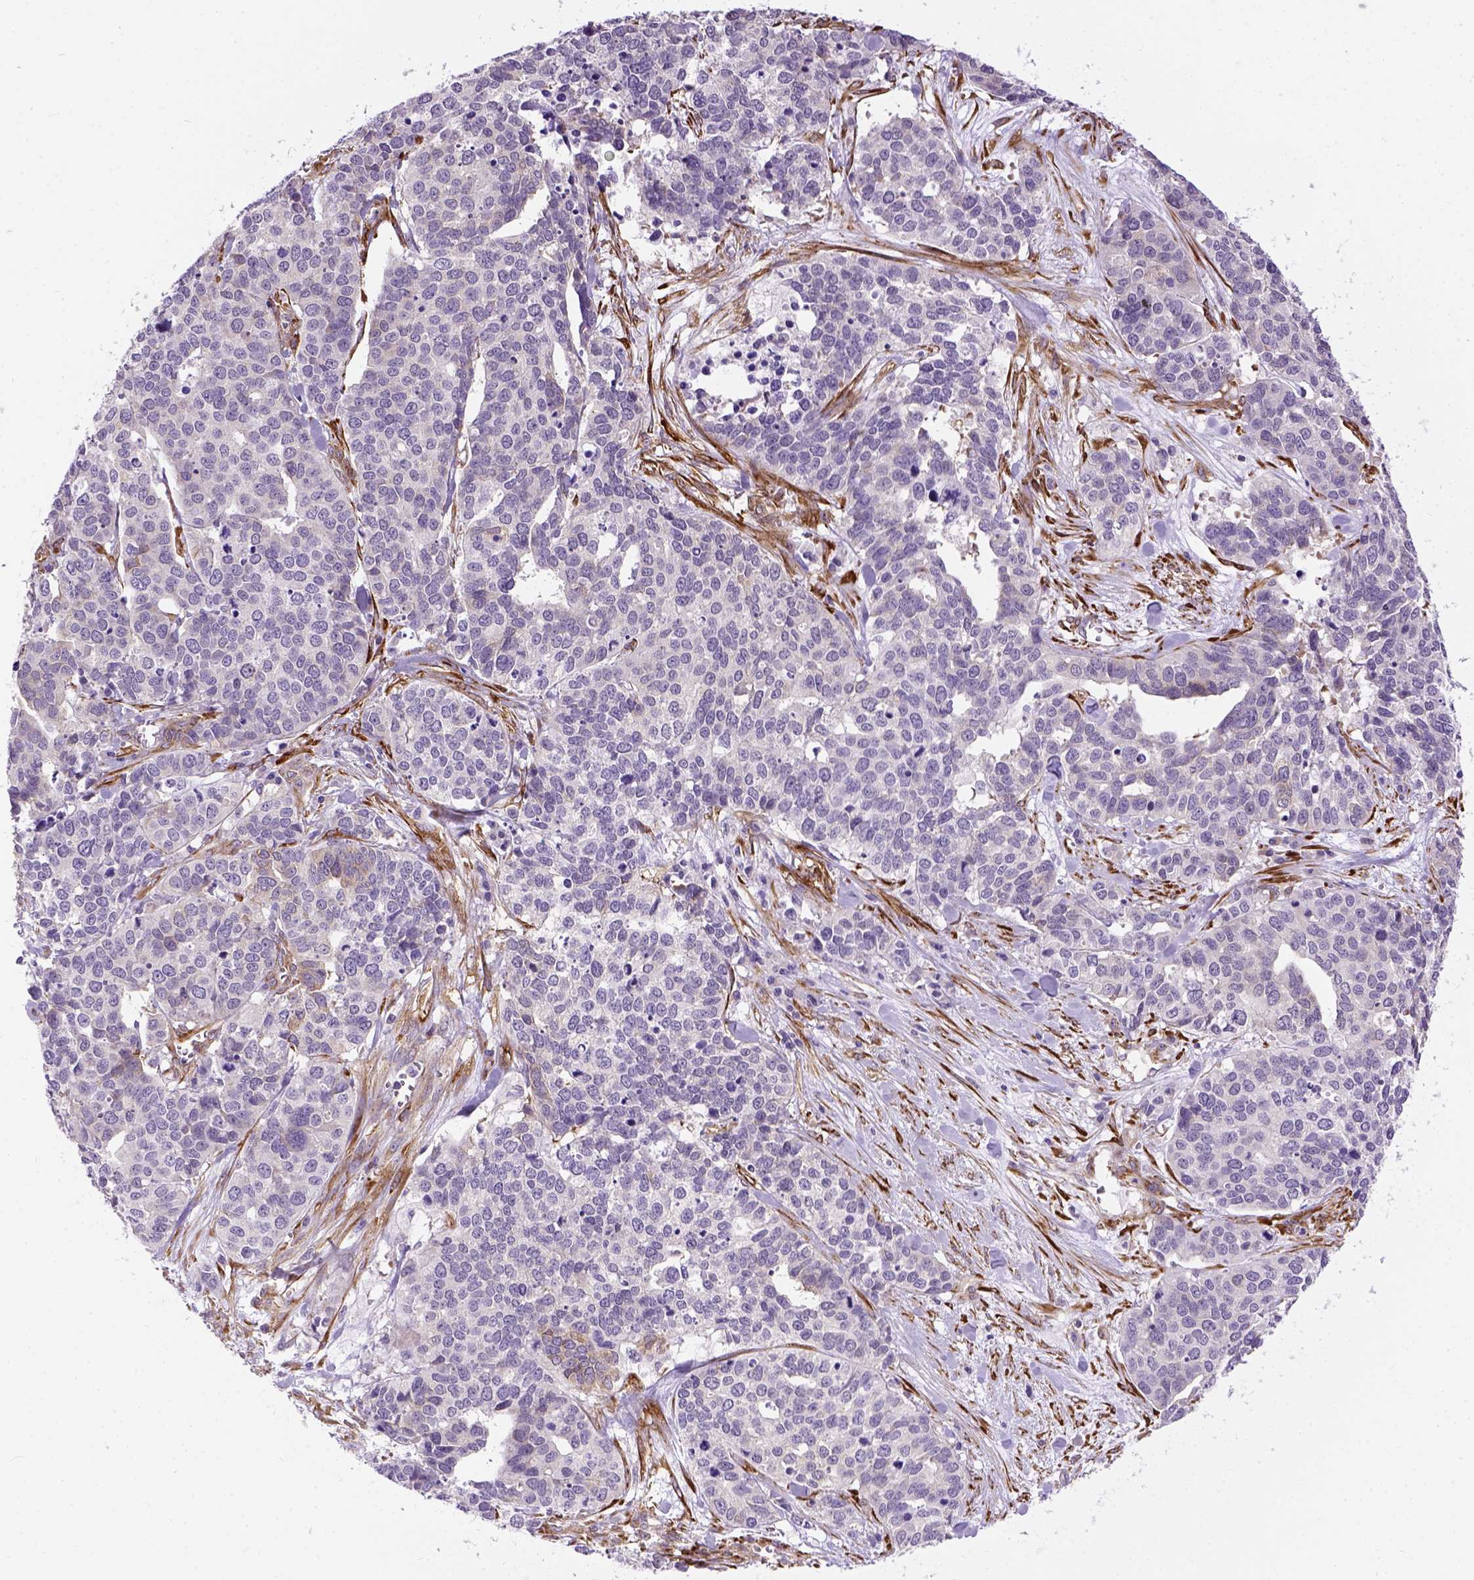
{"staining": {"intensity": "negative", "quantity": "none", "location": "none"}, "tissue": "ovarian cancer", "cell_type": "Tumor cells", "image_type": "cancer", "snomed": [{"axis": "morphology", "description": "Carcinoma, endometroid"}, {"axis": "topography", "description": "Ovary"}], "caption": "This is an IHC micrograph of human endometroid carcinoma (ovarian). There is no positivity in tumor cells.", "gene": "KAZN", "patient": {"sex": "female", "age": 65}}